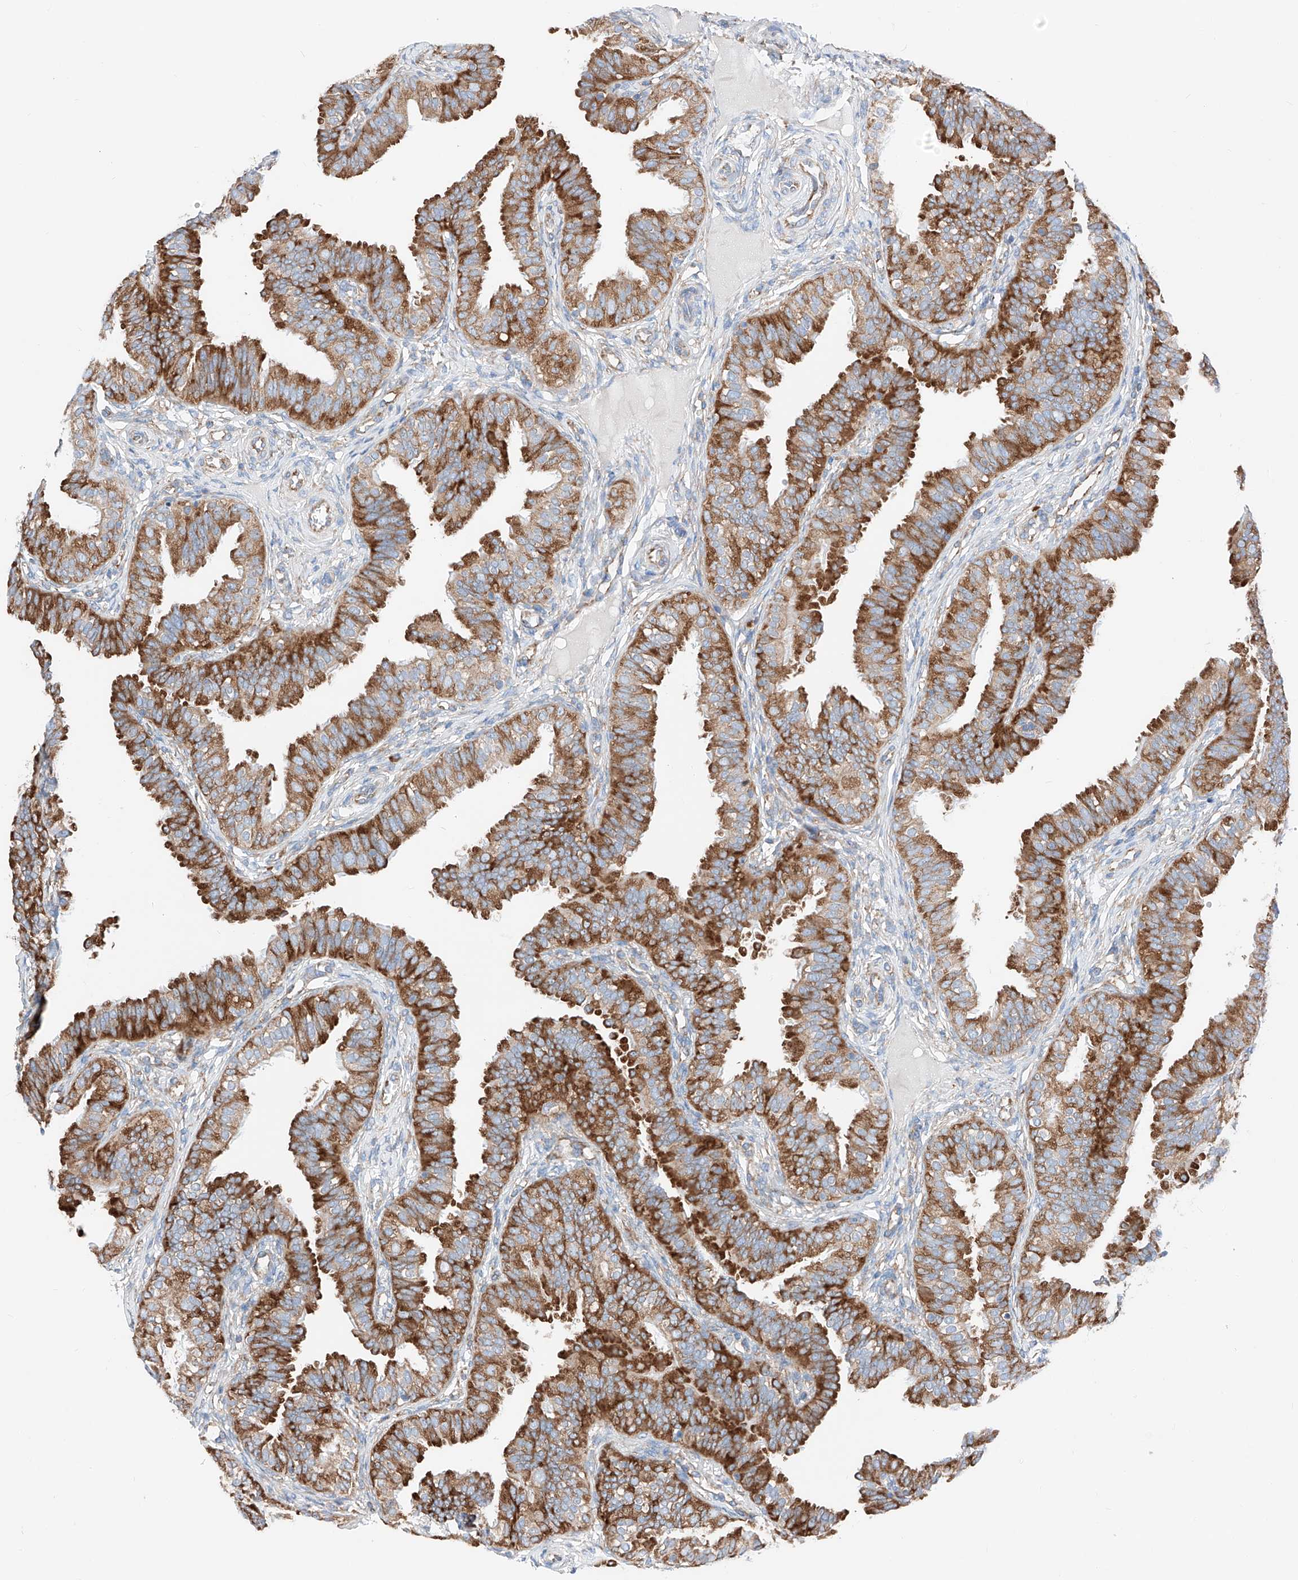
{"staining": {"intensity": "moderate", "quantity": ">75%", "location": "cytoplasmic/membranous"}, "tissue": "fallopian tube", "cell_type": "Glandular cells", "image_type": "normal", "snomed": [{"axis": "morphology", "description": "Normal tissue, NOS"}, {"axis": "topography", "description": "Fallopian tube"}], "caption": "DAB (3,3'-diaminobenzidine) immunohistochemical staining of normal fallopian tube shows moderate cytoplasmic/membranous protein positivity in approximately >75% of glandular cells.", "gene": "CRELD1", "patient": {"sex": "female", "age": 35}}